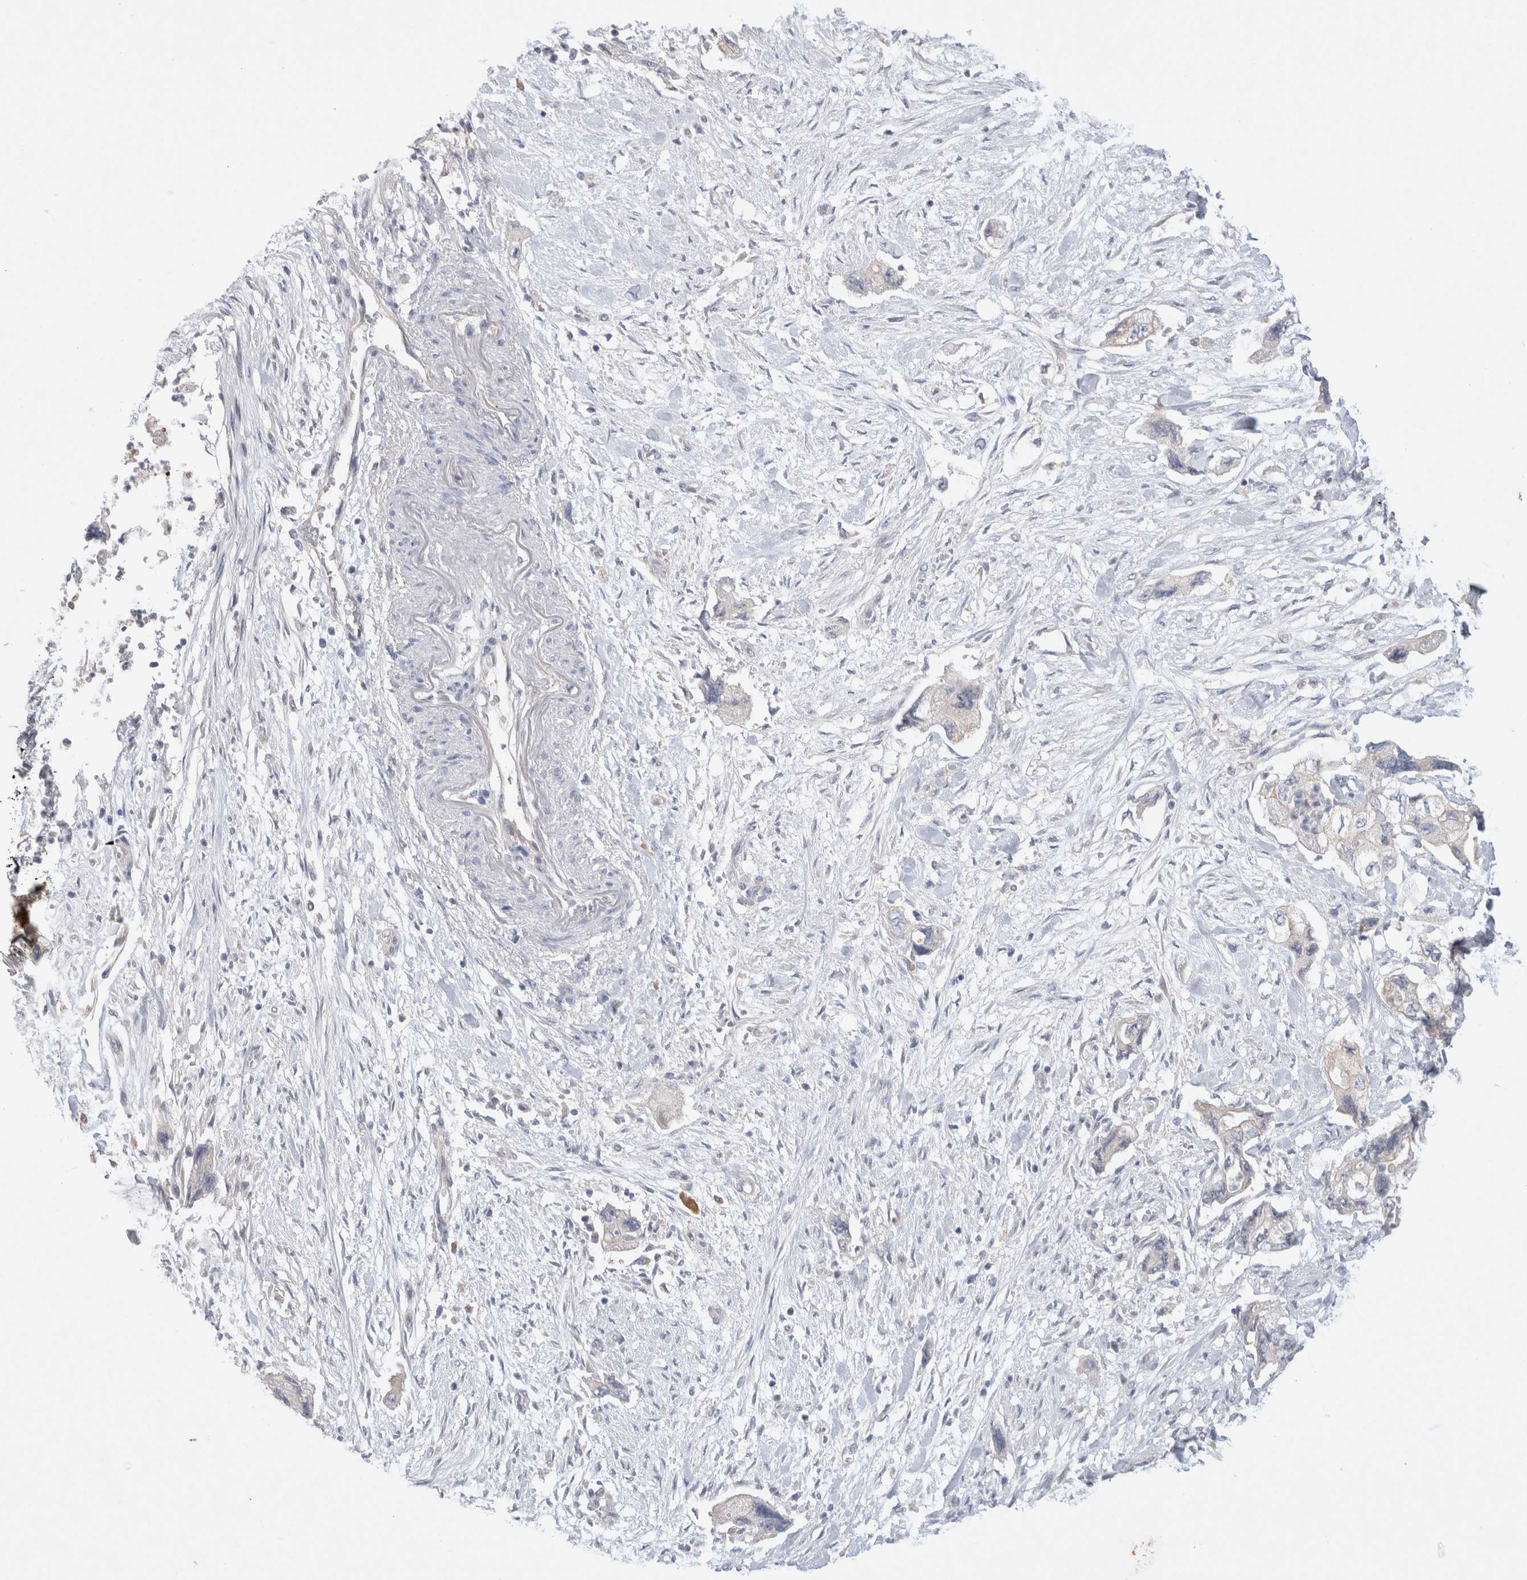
{"staining": {"intensity": "negative", "quantity": "none", "location": "none"}, "tissue": "pancreatic cancer", "cell_type": "Tumor cells", "image_type": "cancer", "snomed": [{"axis": "morphology", "description": "Adenocarcinoma, NOS"}, {"axis": "topography", "description": "Pancreas"}], "caption": "This image is of pancreatic cancer (adenocarcinoma) stained with immunohistochemistry to label a protein in brown with the nuclei are counter-stained blue. There is no positivity in tumor cells.", "gene": "GAS1", "patient": {"sex": "female", "age": 73}}